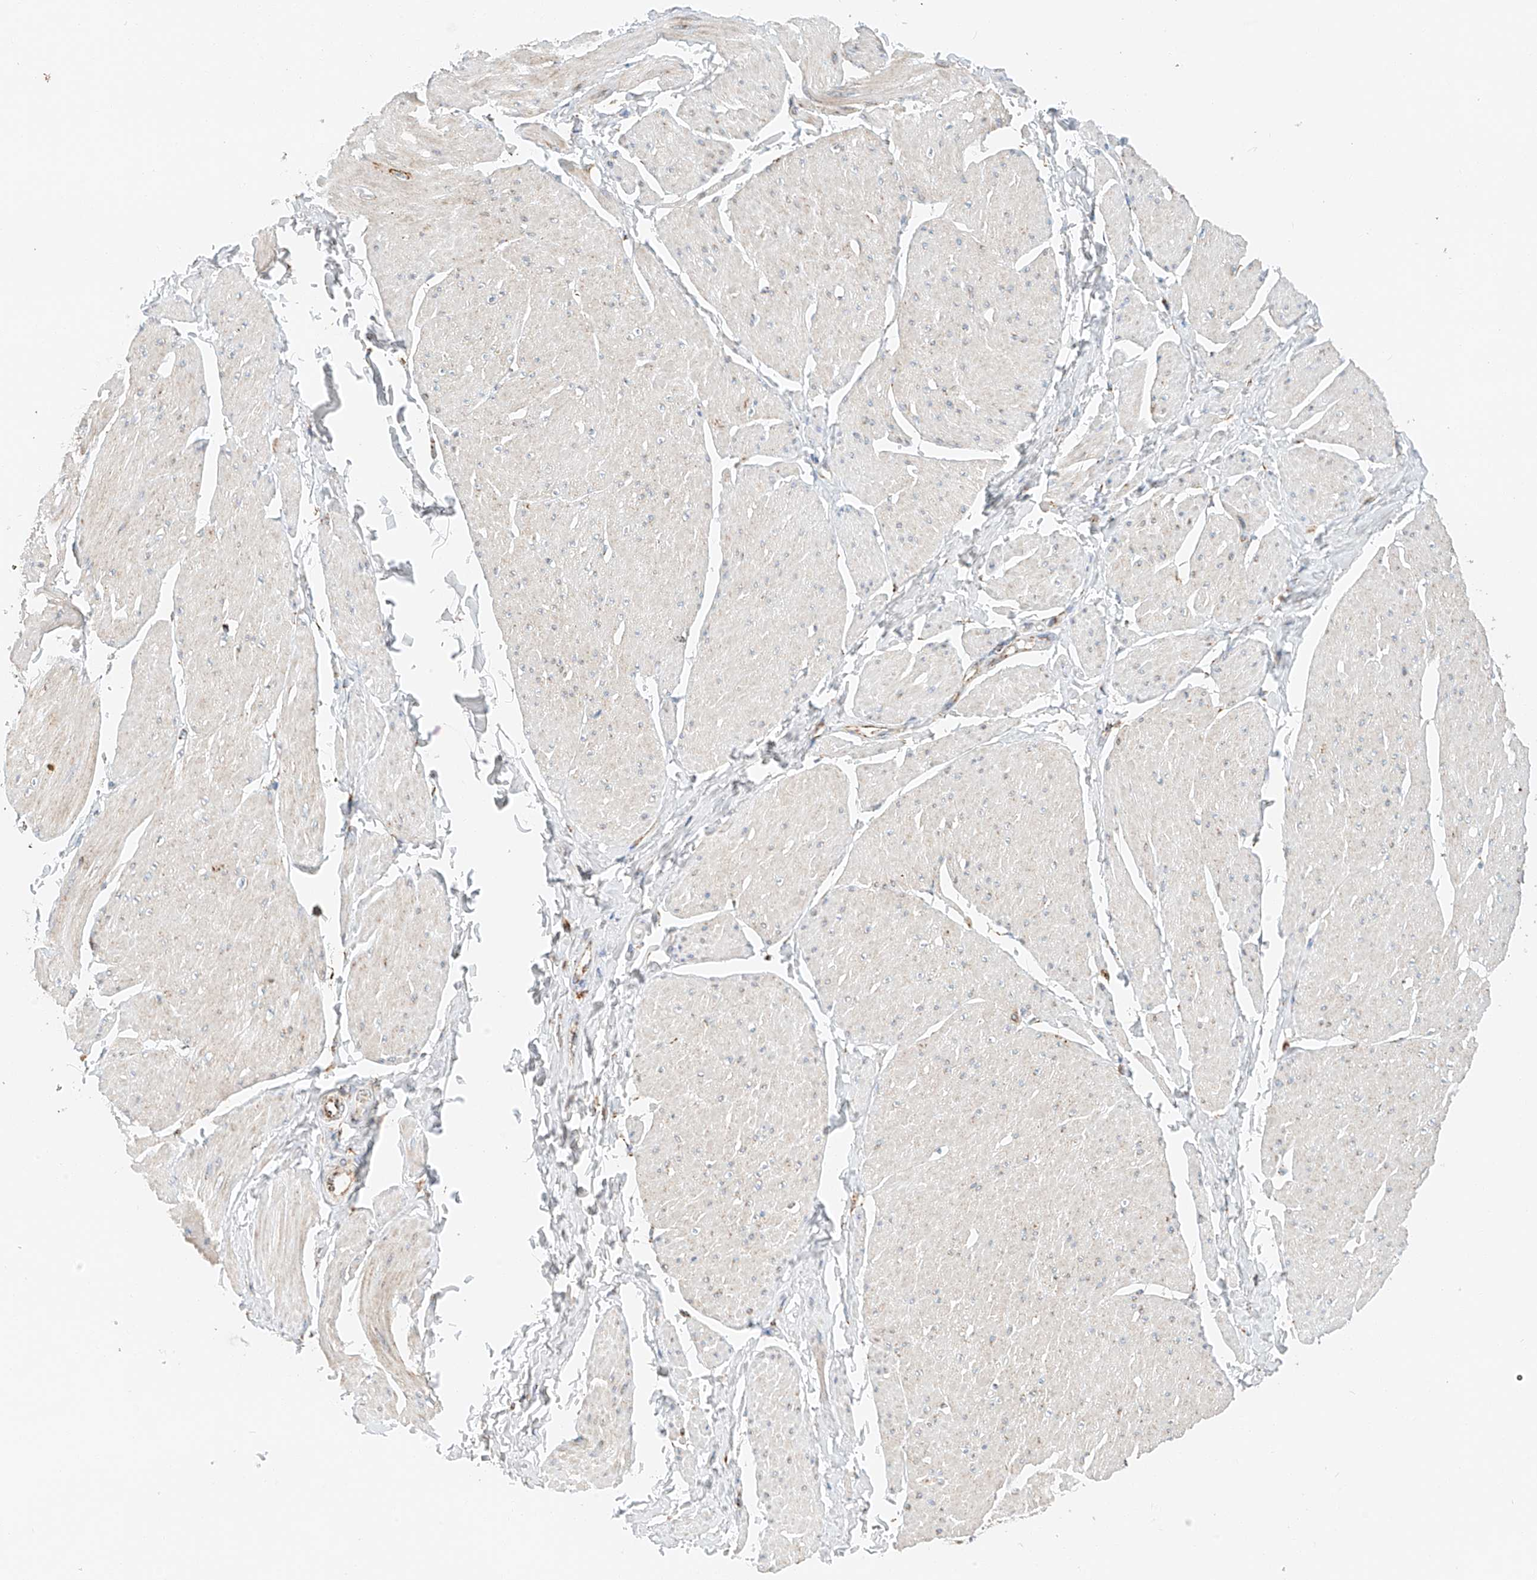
{"staining": {"intensity": "negative", "quantity": "none", "location": "none"}, "tissue": "smooth muscle", "cell_type": "Smooth muscle cells", "image_type": "normal", "snomed": [{"axis": "morphology", "description": "Urothelial carcinoma, High grade"}, {"axis": "topography", "description": "Urinary bladder"}], "caption": "The IHC image has no significant expression in smooth muscle cells of smooth muscle. (DAB IHC with hematoxylin counter stain).", "gene": "YIPF7", "patient": {"sex": "male", "age": 46}}